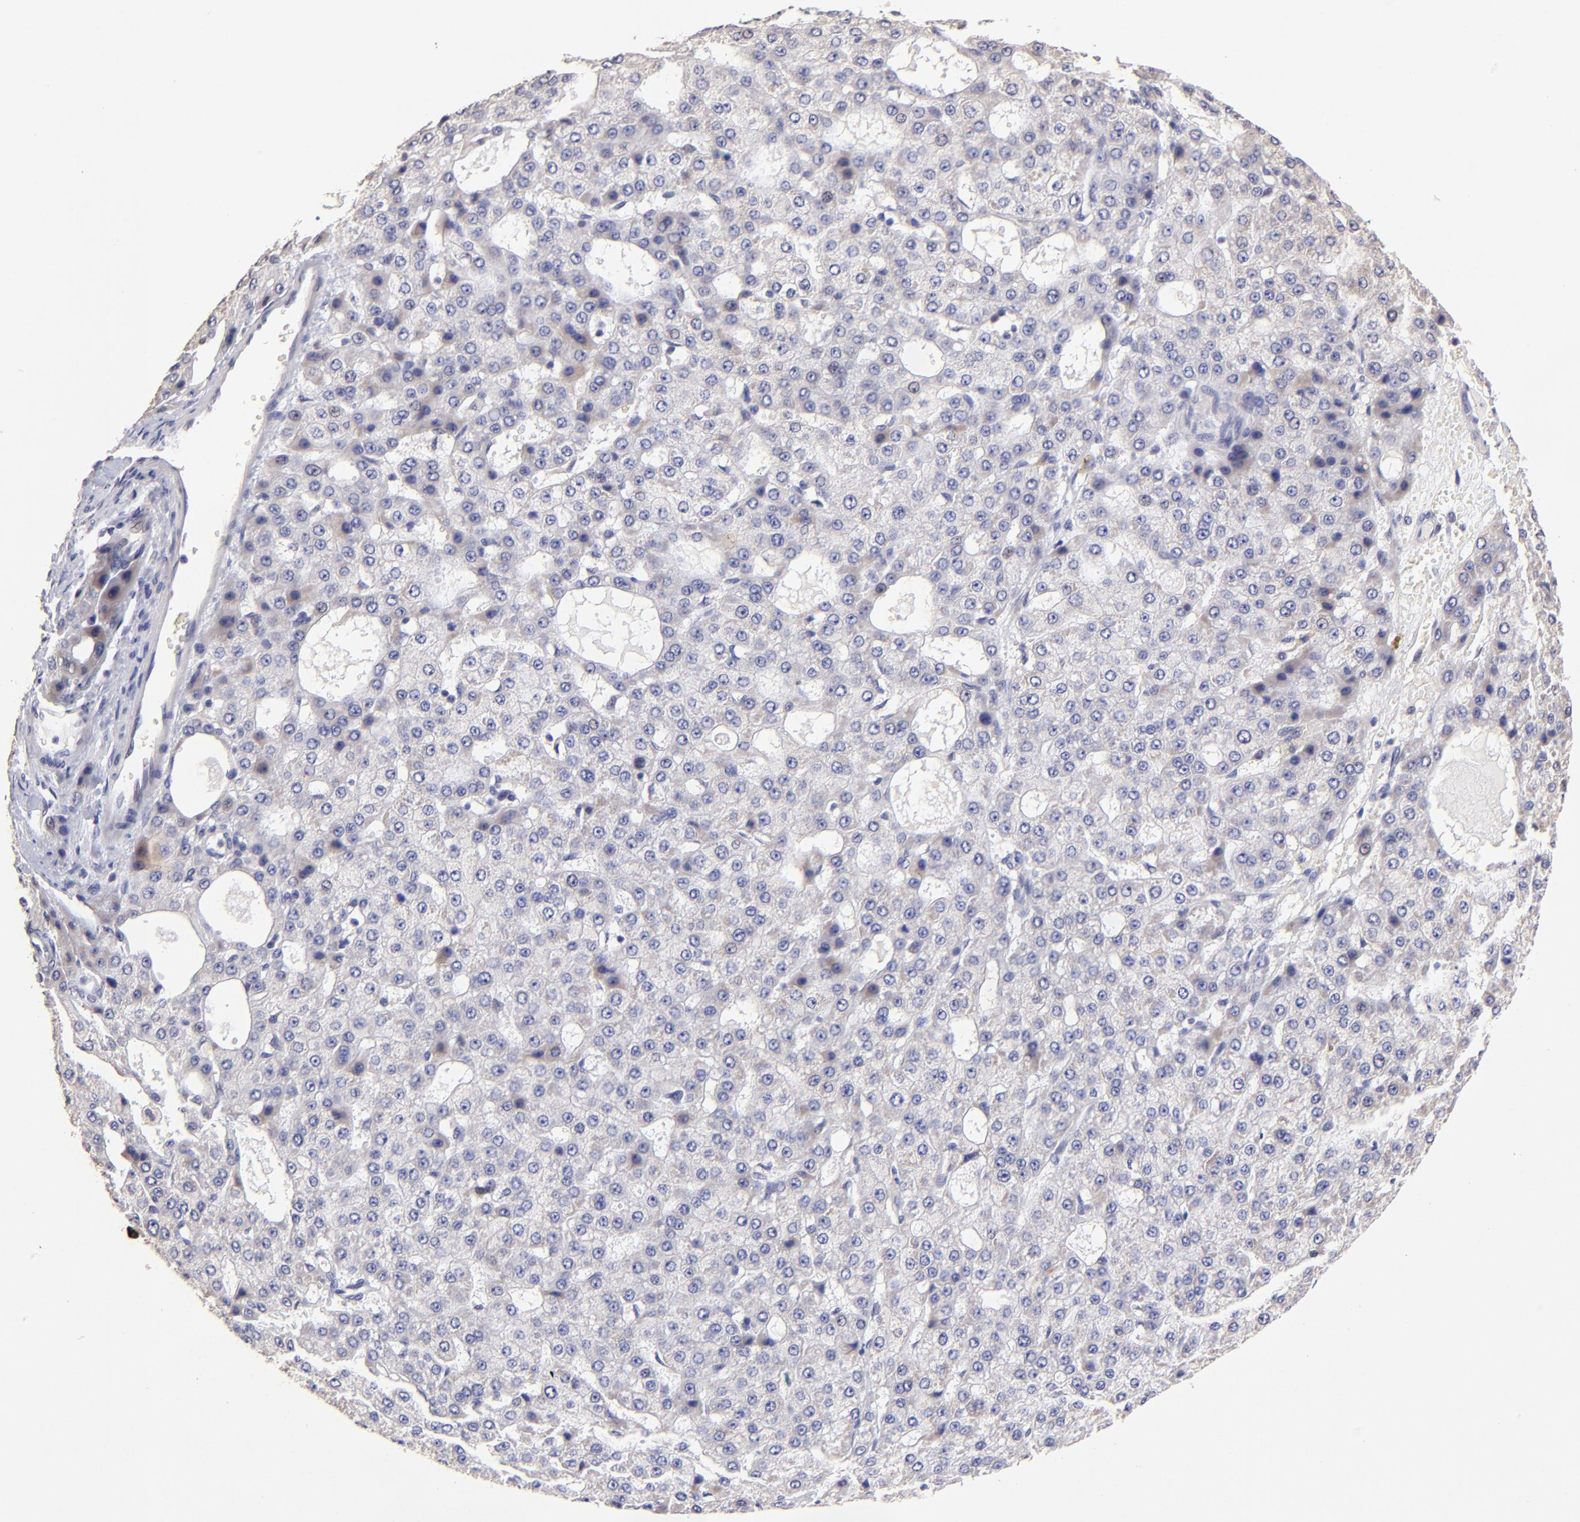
{"staining": {"intensity": "weak", "quantity": ">75%", "location": "cytoplasmic/membranous"}, "tissue": "liver cancer", "cell_type": "Tumor cells", "image_type": "cancer", "snomed": [{"axis": "morphology", "description": "Carcinoma, Hepatocellular, NOS"}, {"axis": "topography", "description": "Liver"}], "caption": "DAB (3,3'-diaminobenzidine) immunohistochemical staining of human liver cancer (hepatocellular carcinoma) displays weak cytoplasmic/membranous protein positivity in about >75% of tumor cells.", "gene": "DNMT1", "patient": {"sex": "male", "age": 47}}